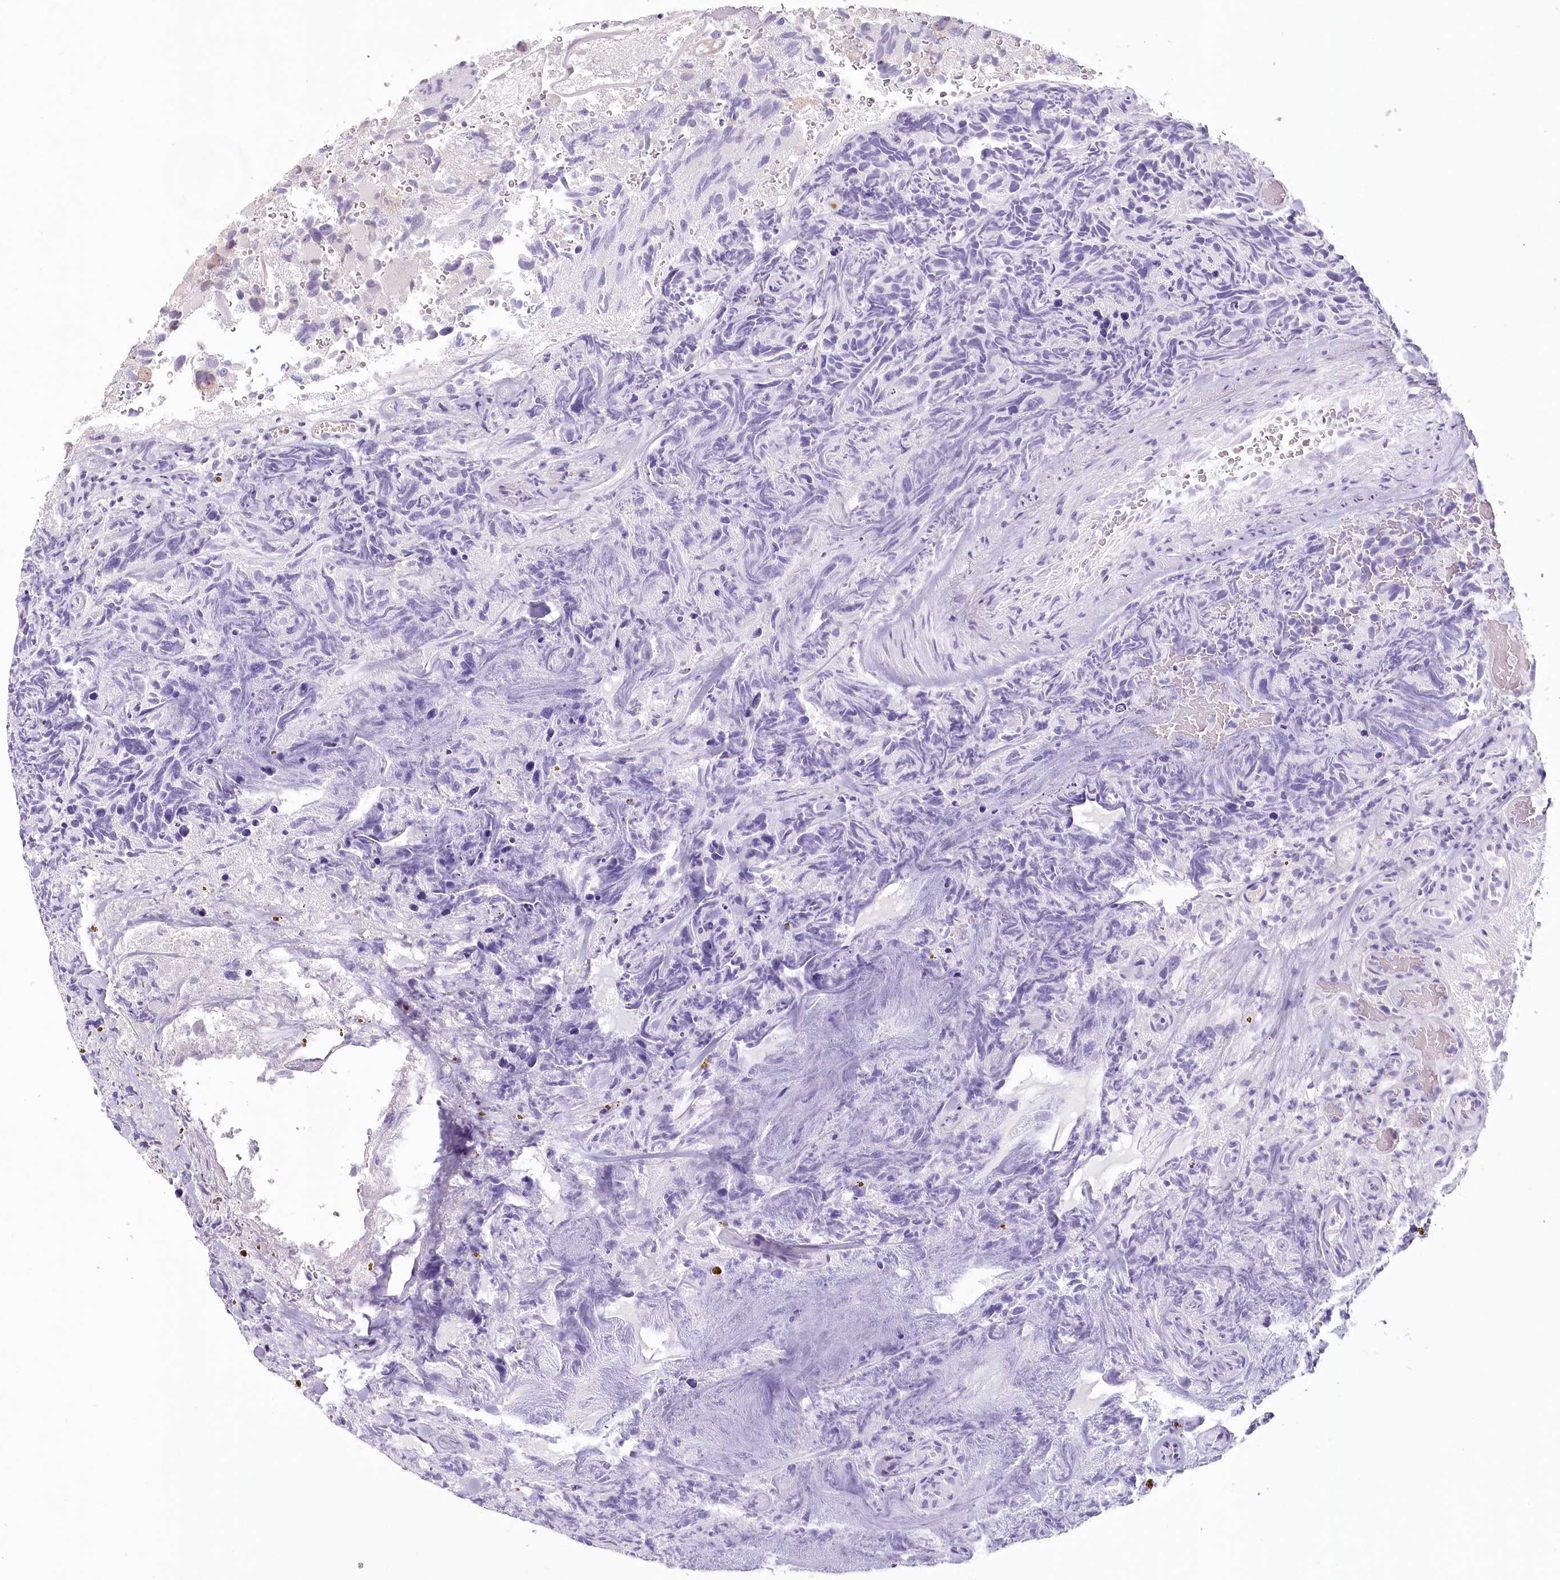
{"staining": {"intensity": "negative", "quantity": "none", "location": "none"}, "tissue": "glioma", "cell_type": "Tumor cells", "image_type": "cancer", "snomed": [{"axis": "morphology", "description": "Glioma, malignant, High grade"}, {"axis": "topography", "description": "Brain"}], "caption": "High-grade glioma (malignant) was stained to show a protein in brown. There is no significant expression in tumor cells.", "gene": "USP11", "patient": {"sex": "male", "age": 69}}